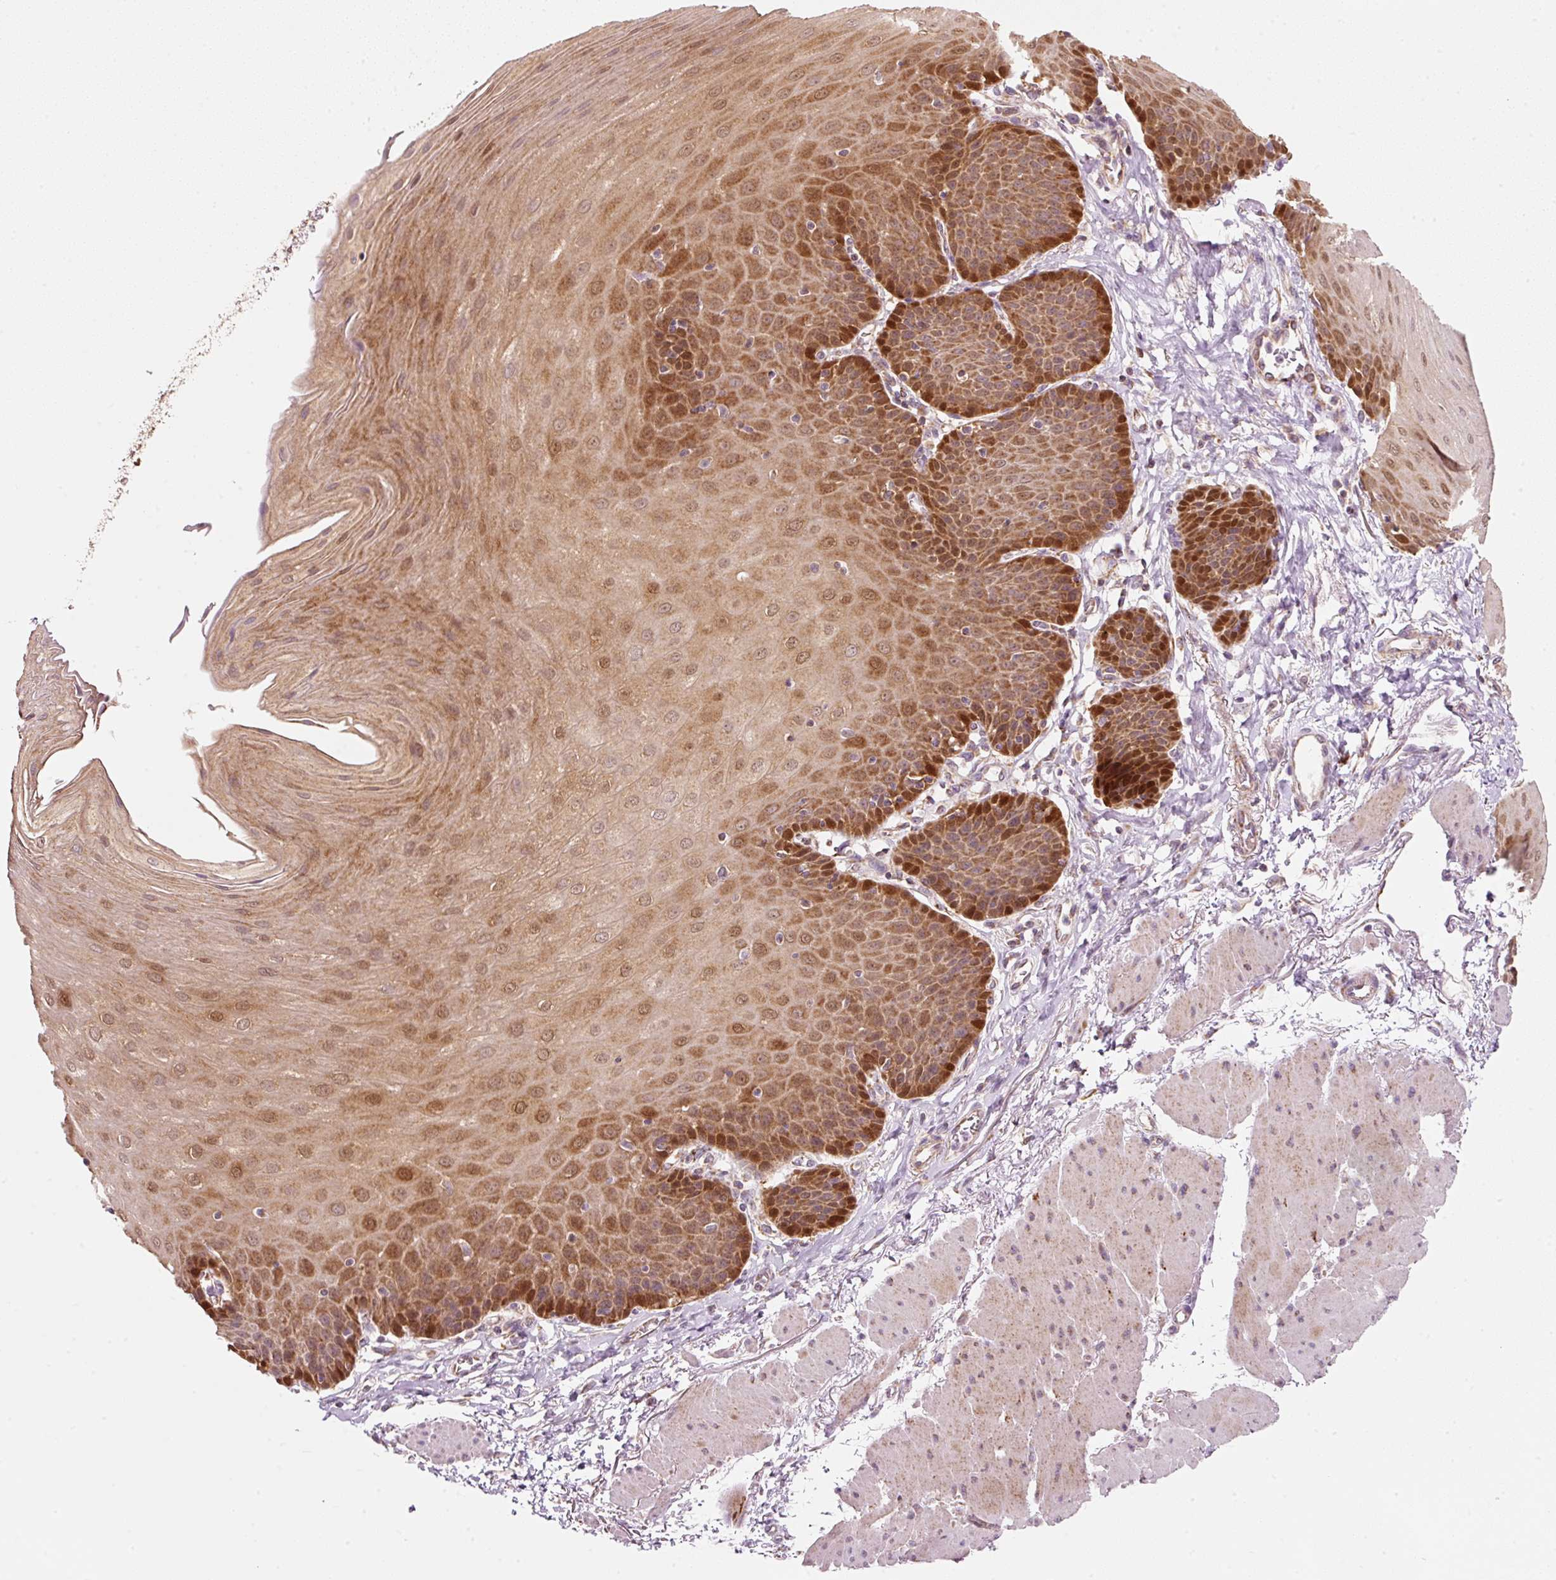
{"staining": {"intensity": "strong", "quantity": "25%-75%", "location": "cytoplasmic/membranous,nuclear"}, "tissue": "esophagus", "cell_type": "Squamous epithelial cells", "image_type": "normal", "snomed": [{"axis": "morphology", "description": "Normal tissue, NOS"}, {"axis": "topography", "description": "Esophagus"}], "caption": "Brown immunohistochemical staining in normal esophagus demonstrates strong cytoplasmic/membranous,nuclear positivity in approximately 25%-75% of squamous epithelial cells. The protein of interest is stained brown, and the nuclei are stained in blue (DAB (3,3'-diaminobenzidine) IHC with brightfield microscopy, high magnification).", "gene": "FAM78B", "patient": {"sex": "female", "age": 81}}